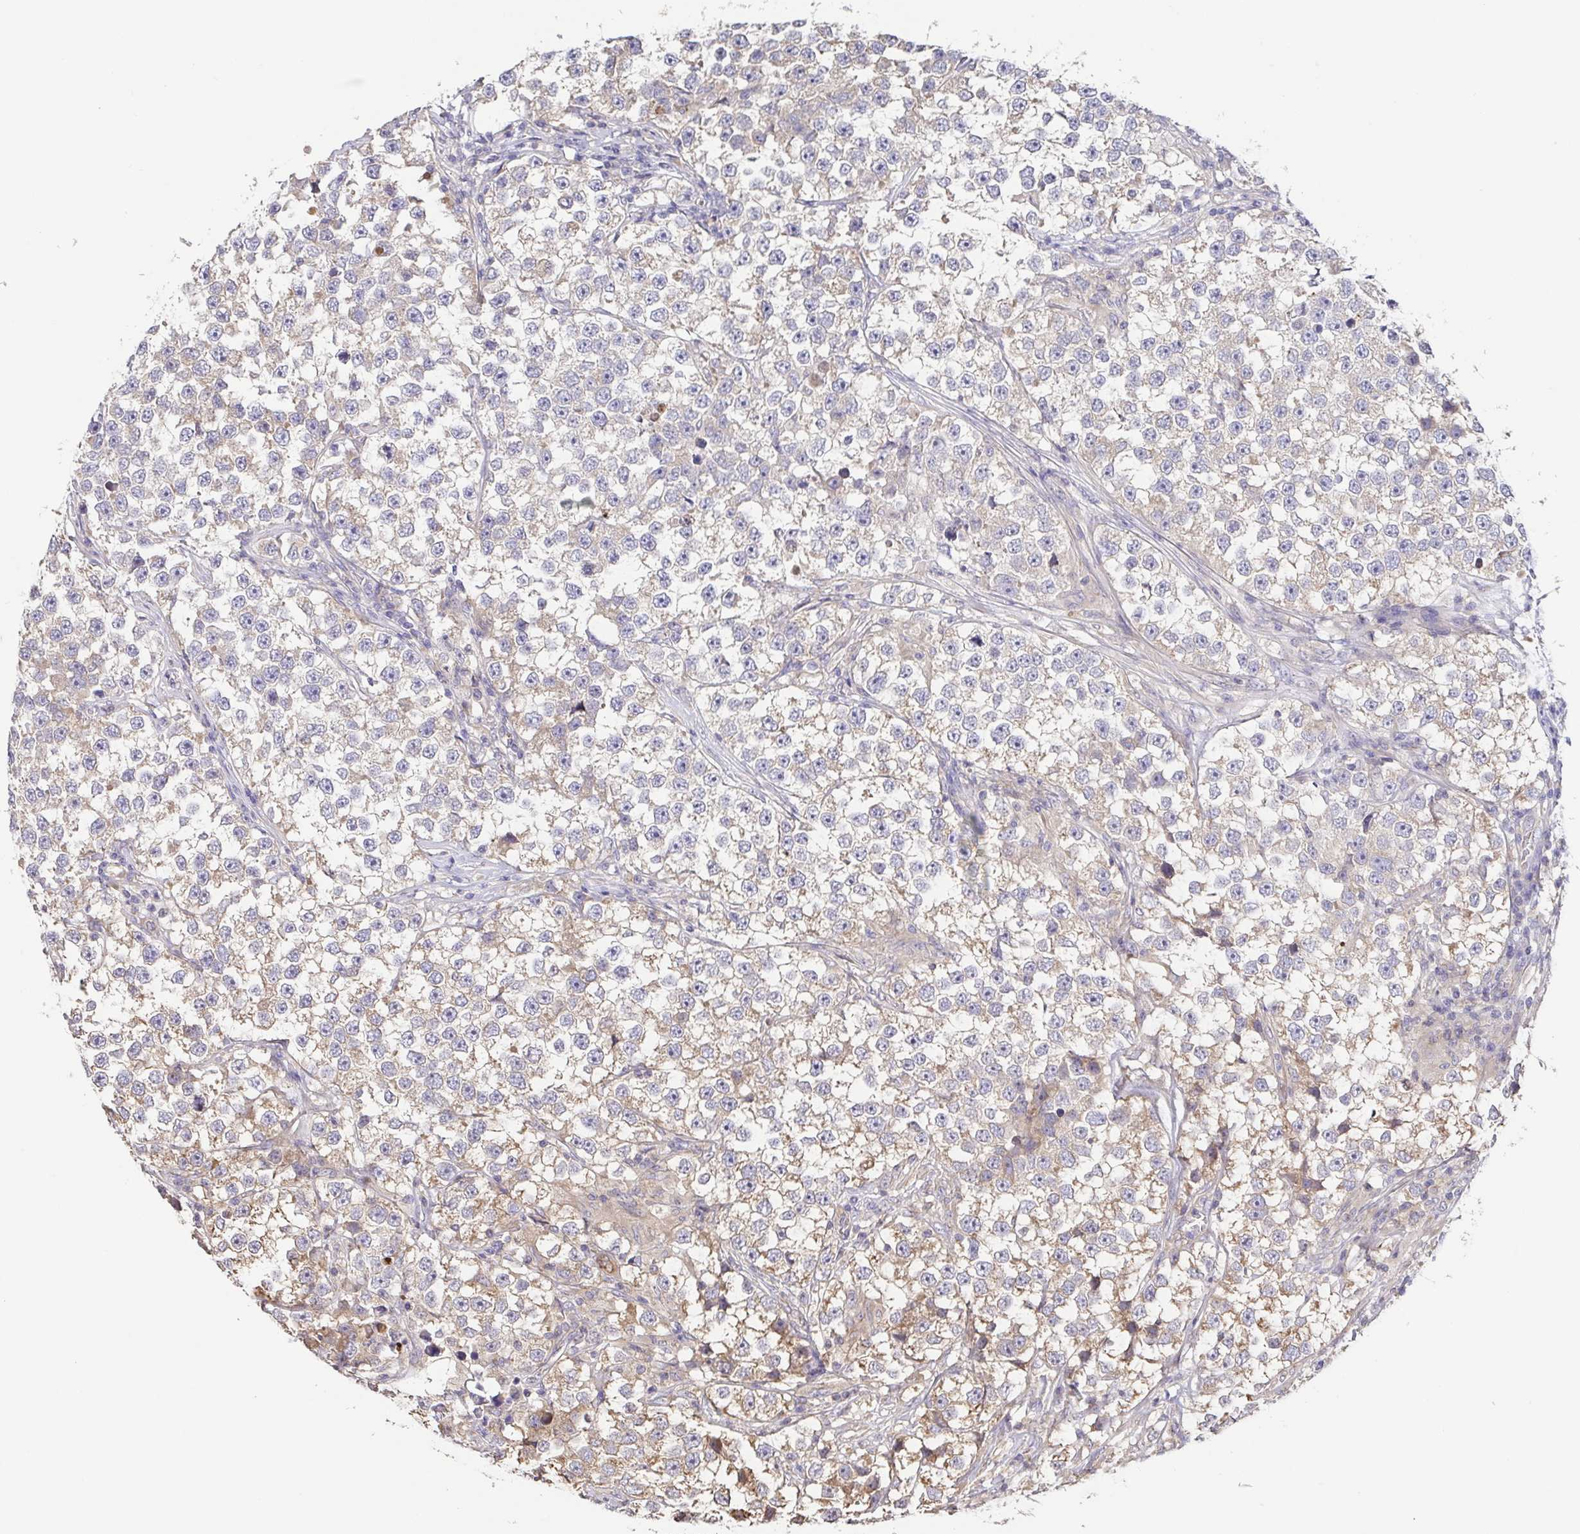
{"staining": {"intensity": "weak", "quantity": "25%-75%", "location": "cytoplasmic/membranous"}, "tissue": "testis cancer", "cell_type": "Tumor cells", "image_type": "cancer", "snomed": [{"axis": "morphology", "description": "Seminoma, NOS"}, {"axis": "topography", "description": "Testis"}], "caption": "A low amount of weak cytoplasmic/membranous expression is present in about 25%-75% of tumor cells in seminoma (testis) tissue.", "gene": "EIF3D", "patient": {"sex": "male", "age": 46}}